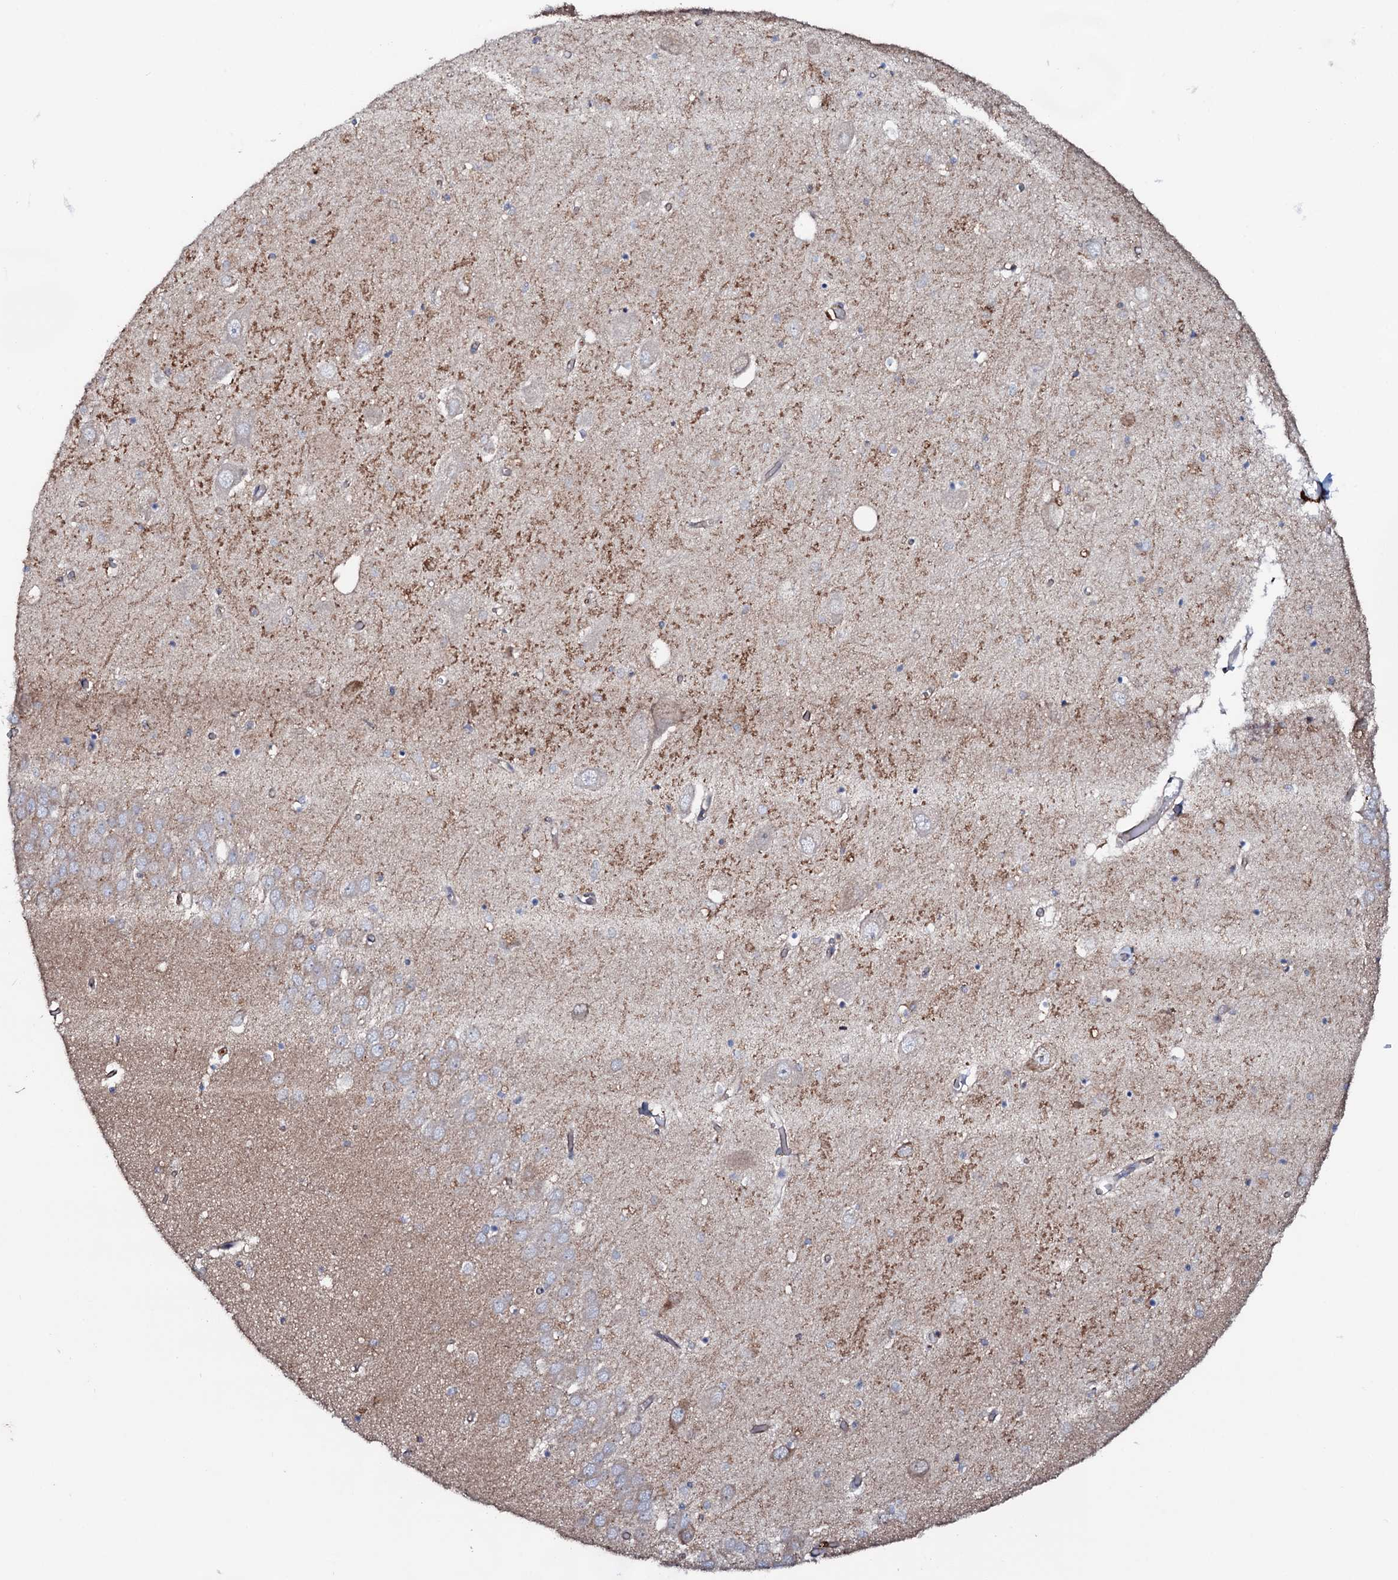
{"staining": {"intensity": "moderate", "quantity": "<25%", "location": "cytoplasmic/membranous"}, "tissue": "hippocampus", "cell_type": "Glial cells", "image_type": "normal", "snomed": [{"axis": "morphology", "description": "Normal tissue, NOS"}, {"axis": "topography", "description": "Hippocampus"}], "caption": "Human hippocampus stained with a brown dye demonstrates moderate cytoplasmic/membranous positive expression in approximately <25% of glial cells.", "gene": "P2RX4", "patient": {"sex": "male", "age": 70}}